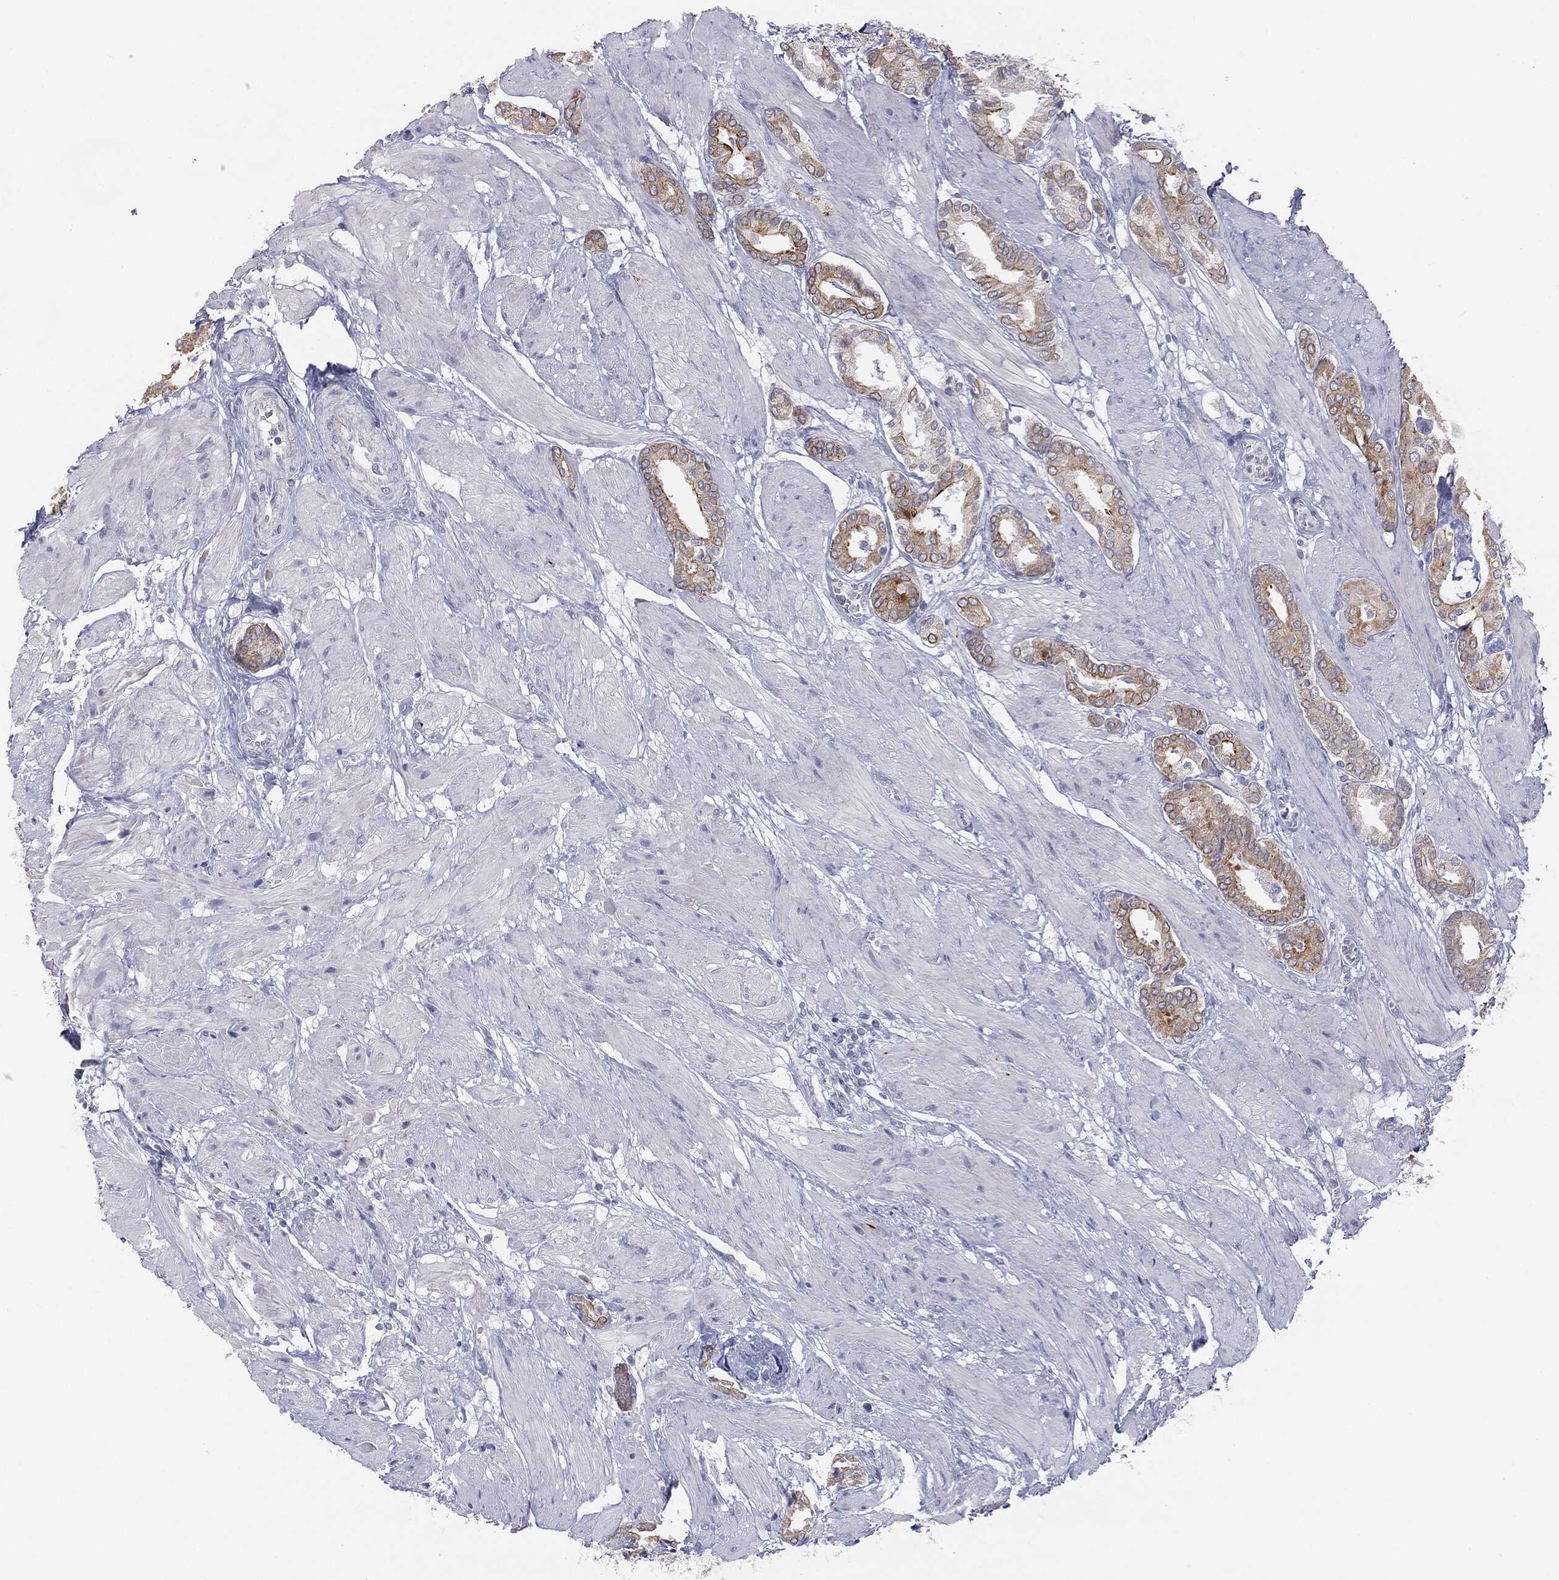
{"staining": {"intensity": "weak", "quantity": "25%-75%", "location": "cytoplasmic/membranous"}, "tissue": "prostate cancer", "cell_type": "Tumor cells", "image_type": "cancer", "snomed": [{"axis": "morphology", "description": "Adenocarcinoma, High grade"}, {"axis": "topography", "description": "Prostate"}], "caption": "This histopathology image shows prostate cancer stained with immunohistochemistry (IHC) to label a protein in brown. The cytoplasmic/membranous of tumor cells show weak positivity for the protein. Nuclei are counter-stained blue.", "gene": "MUC1", "patient": {"sex": "male", "age": 56}}